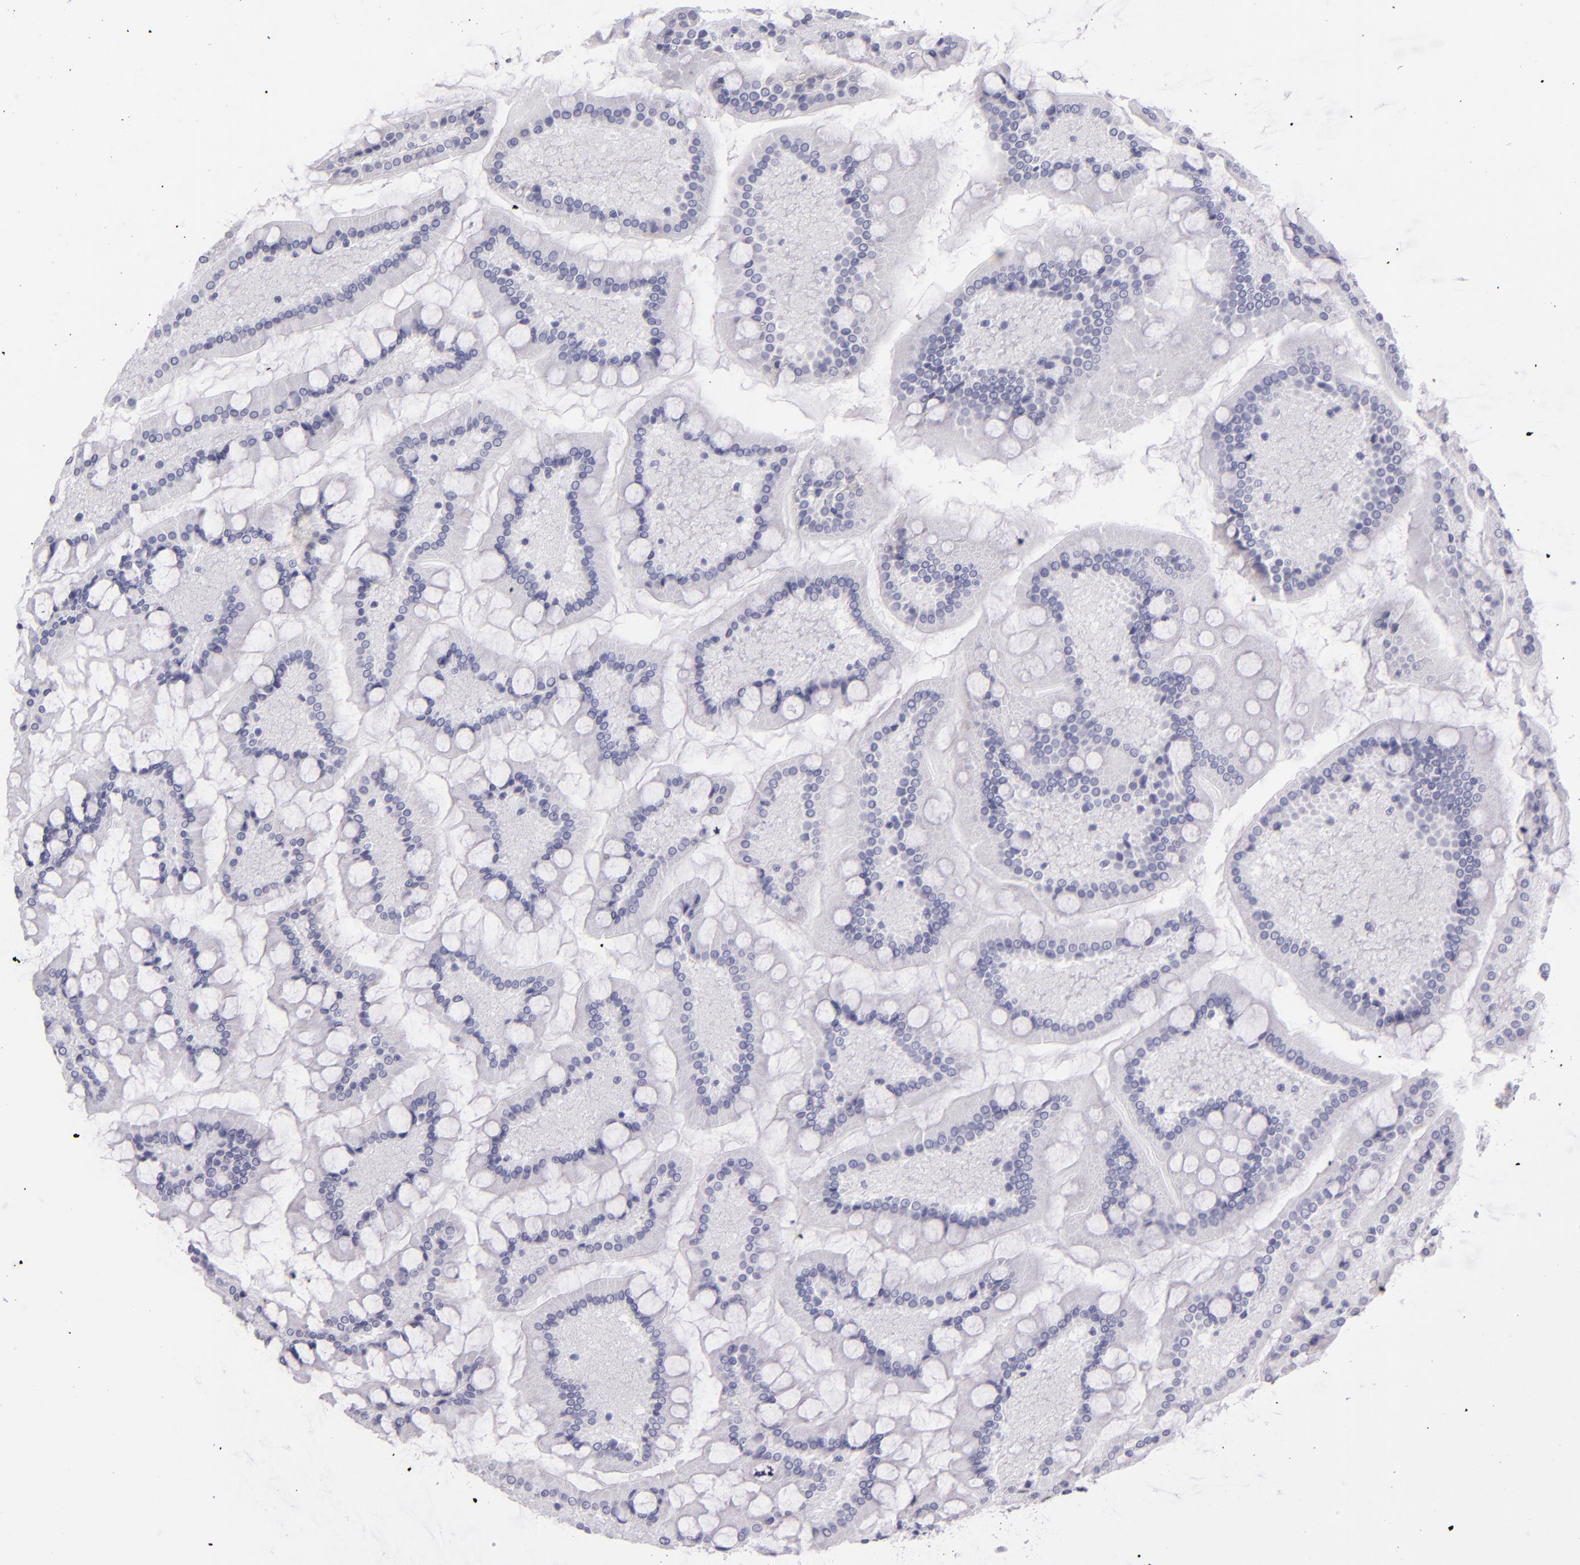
{"staining": {"intensity": "negative", "quantity": "none", "location": "none"}, "tissue": "small intestine", "cell_type": "Glandular cells", "image_type": "normal", "snomed": [{"axis": "morphology", "description": "Normal tissue, NOS"}, {"axis": "topography", "description": "Small intestine"}], "caption": "Small intestine stained for a protein using IHC displays no positivity glandular cells.", "gene": "CR2", "patient": {"sex": "male", "age": 41}}